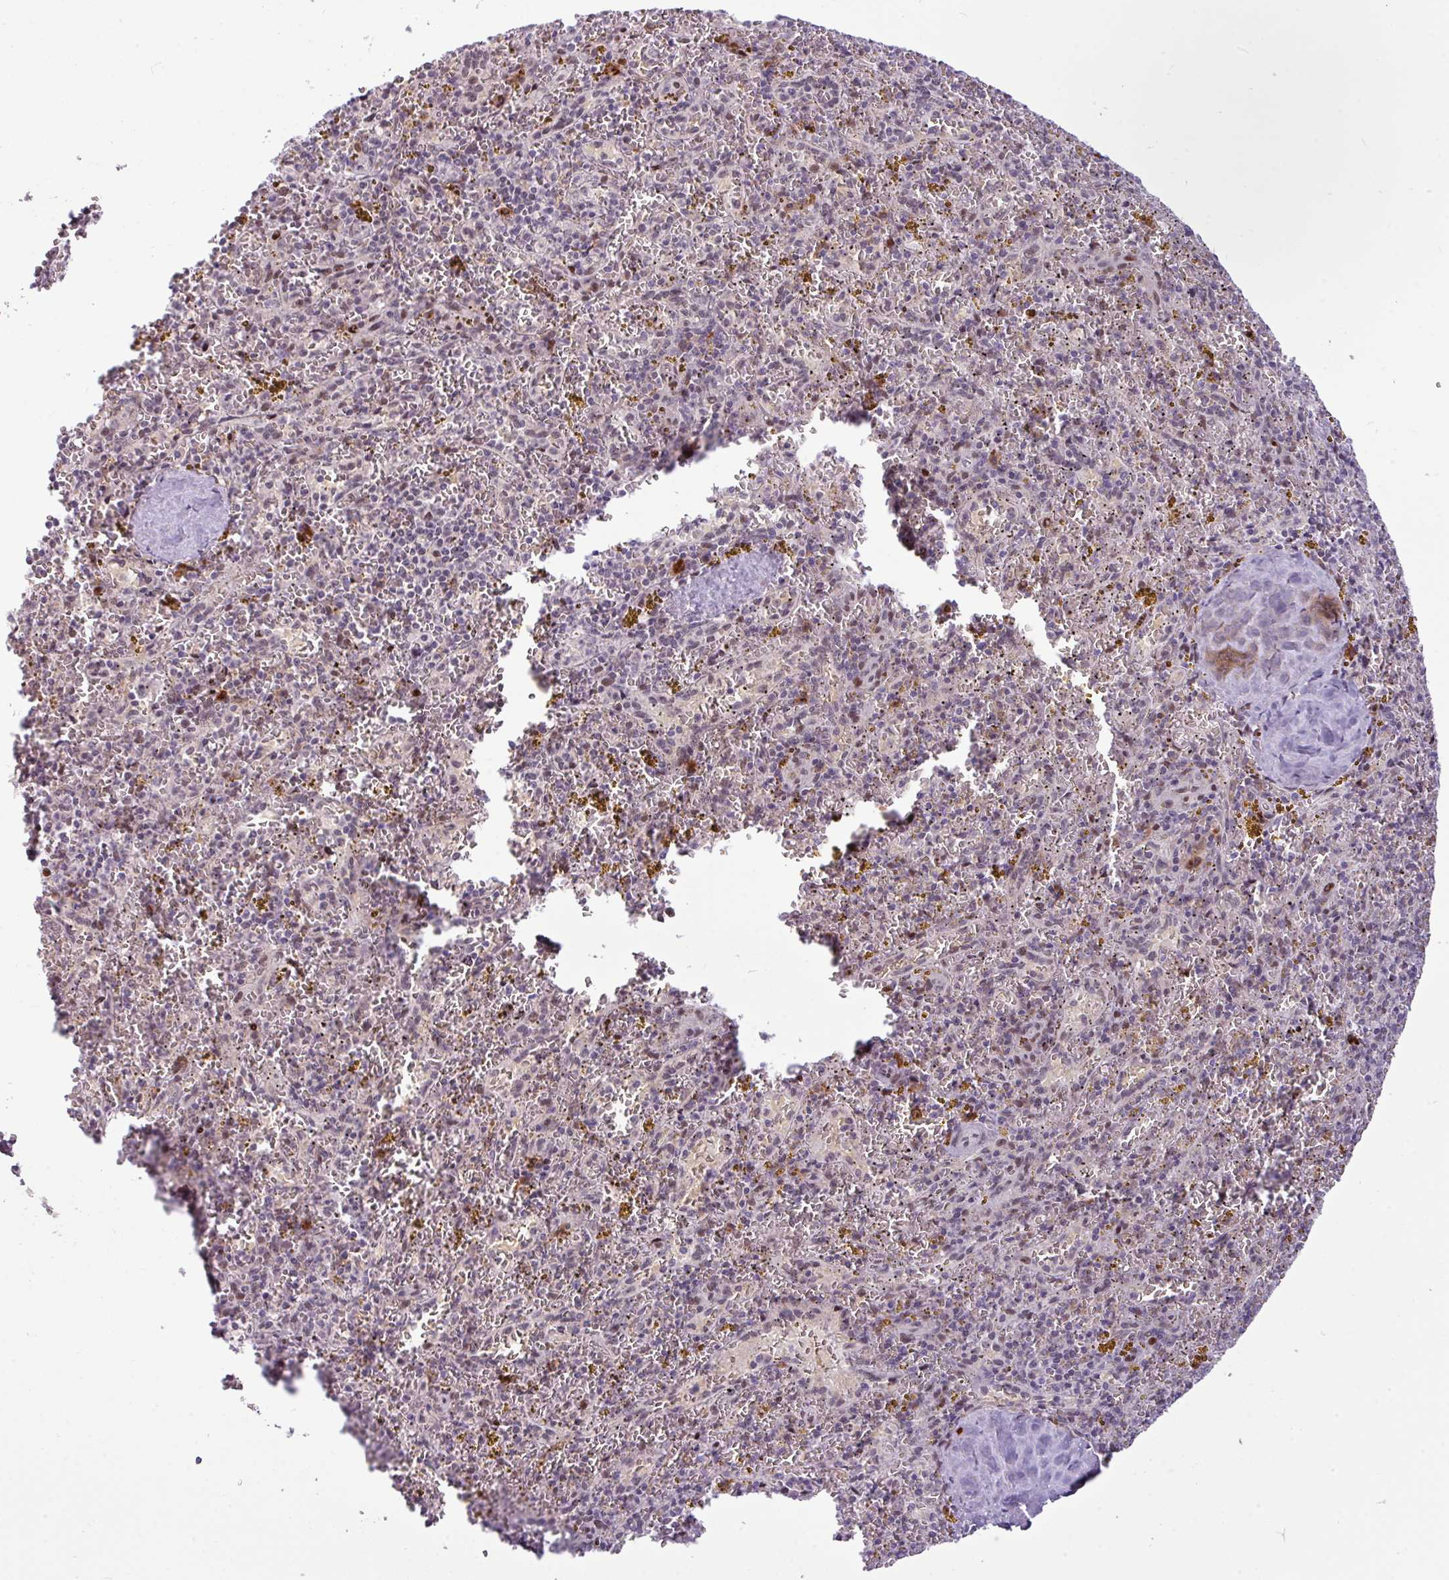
{"staining": {"intensity": "moderate", "quantity": "<25%", "location": "nuclear"}, "tissue": "spleen", "cell_type": "Cells in red pulp", "image_type": "normal", "snomed": [{"axis": "morphology", "description": "Normal tissue, NOS"}, {"axis": "topography", "description": "Spleen"}], "caption": "High-power microscopy captured an immunohistochemistry (IHC) image of unremarkable spleen, revealing moderate nuclear expression in approximately <25% of cells in red pulp.", "gene": "SLC66A2", "patient": {"sex": "male", "age": 57}}